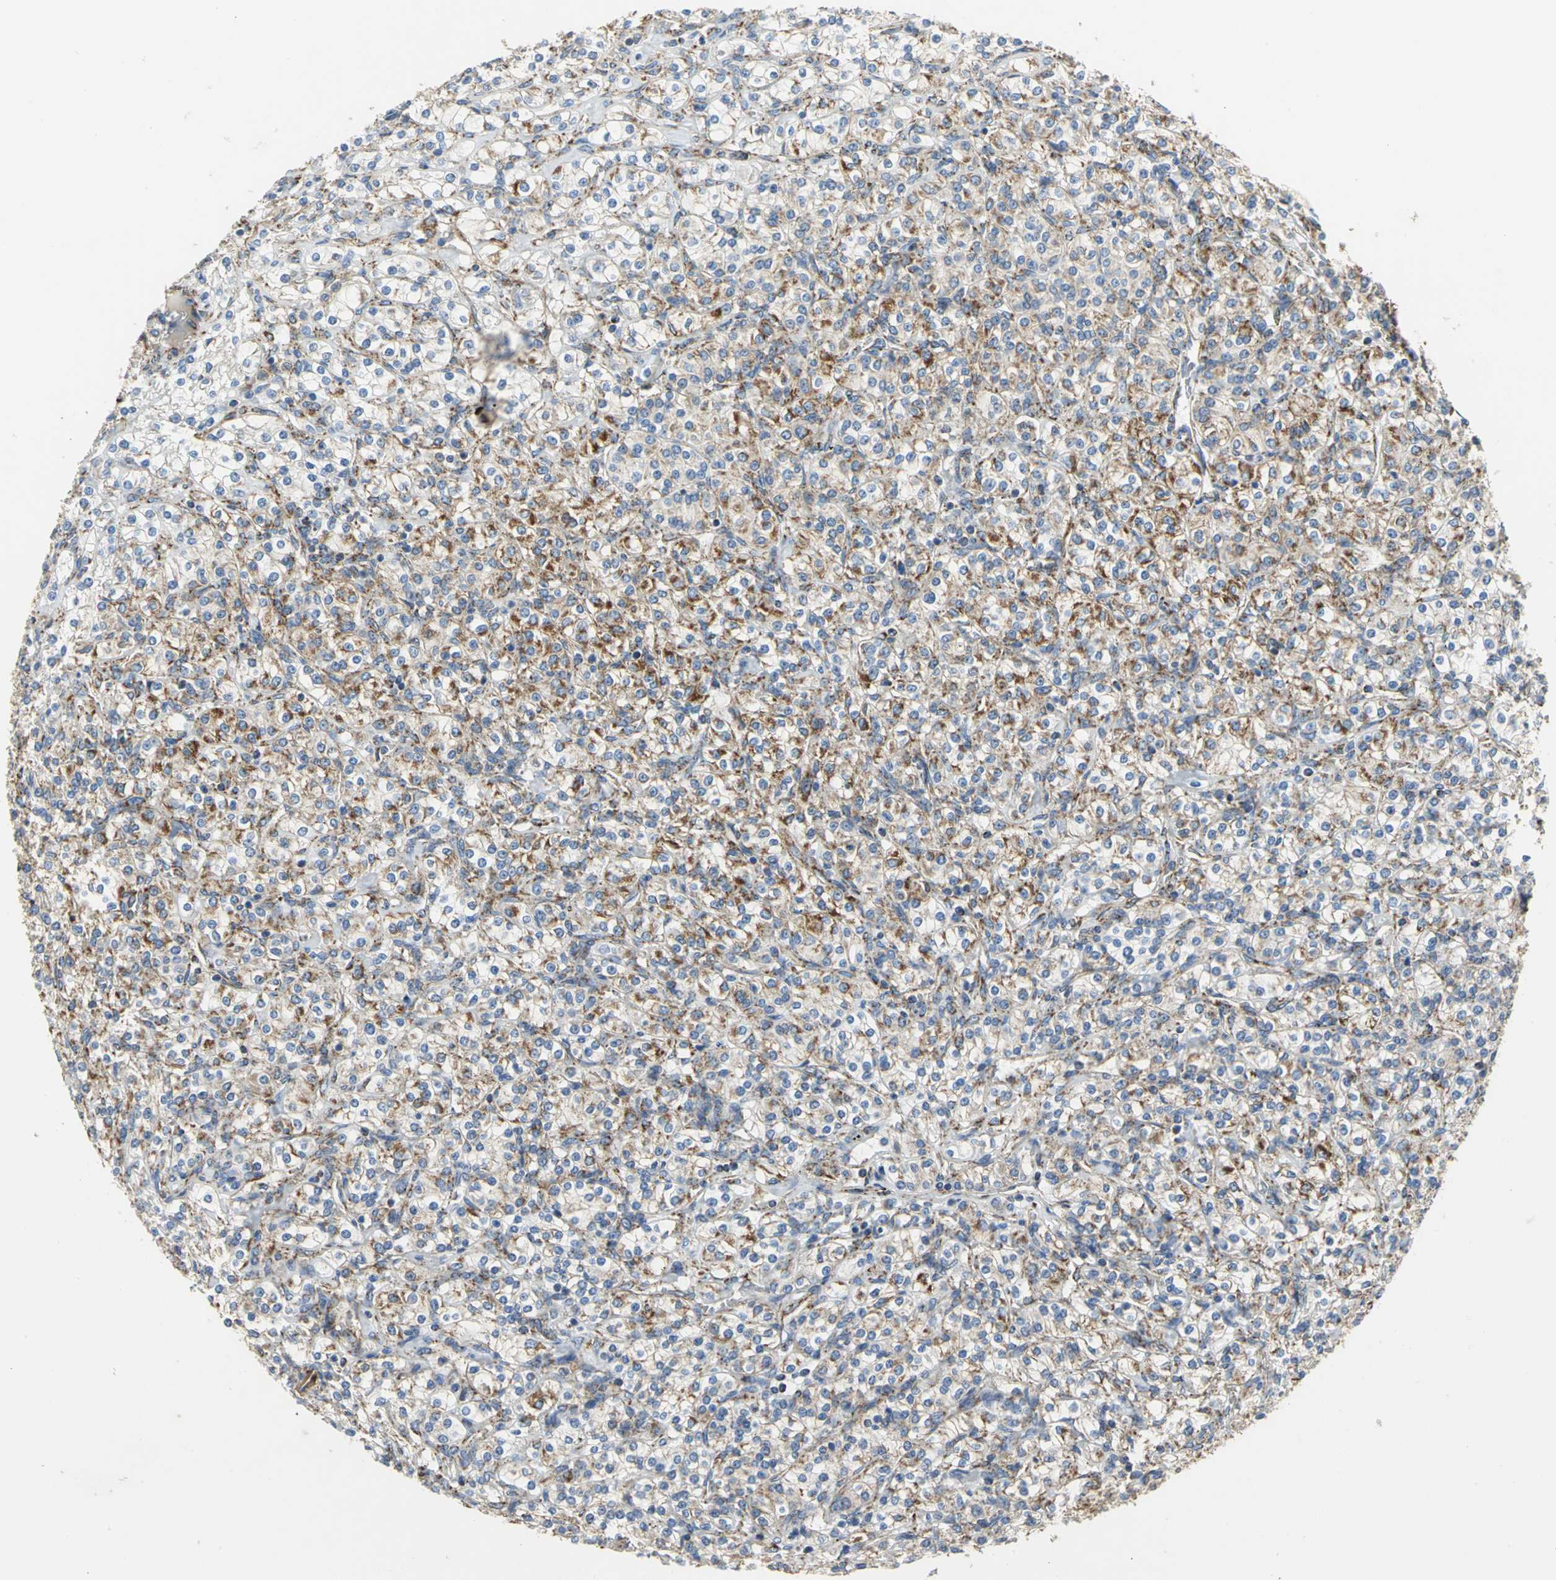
{"staining": {"intensity": "strong", "quantity": "25%-75%", "location": "cytoplasmic/membranous"}, "tissue": "renal cancer", "cell_type": "Tumor cells", "image_type": "cancer", "snomed": [{"axis": "morphology", "description": "Adenocarcinoma, NOS"}, {"axis": "topography", "description": "Kidney"}], "caption": "Tumor cells display strong cytoplasmic/membranous expression in about 25%-75% of cells in renal cancer. Ihc stains the protein in brown and the nuclei are stained blue.", "gene": "NDUFB5", "patient": {"sex": "male", "age": 77}}